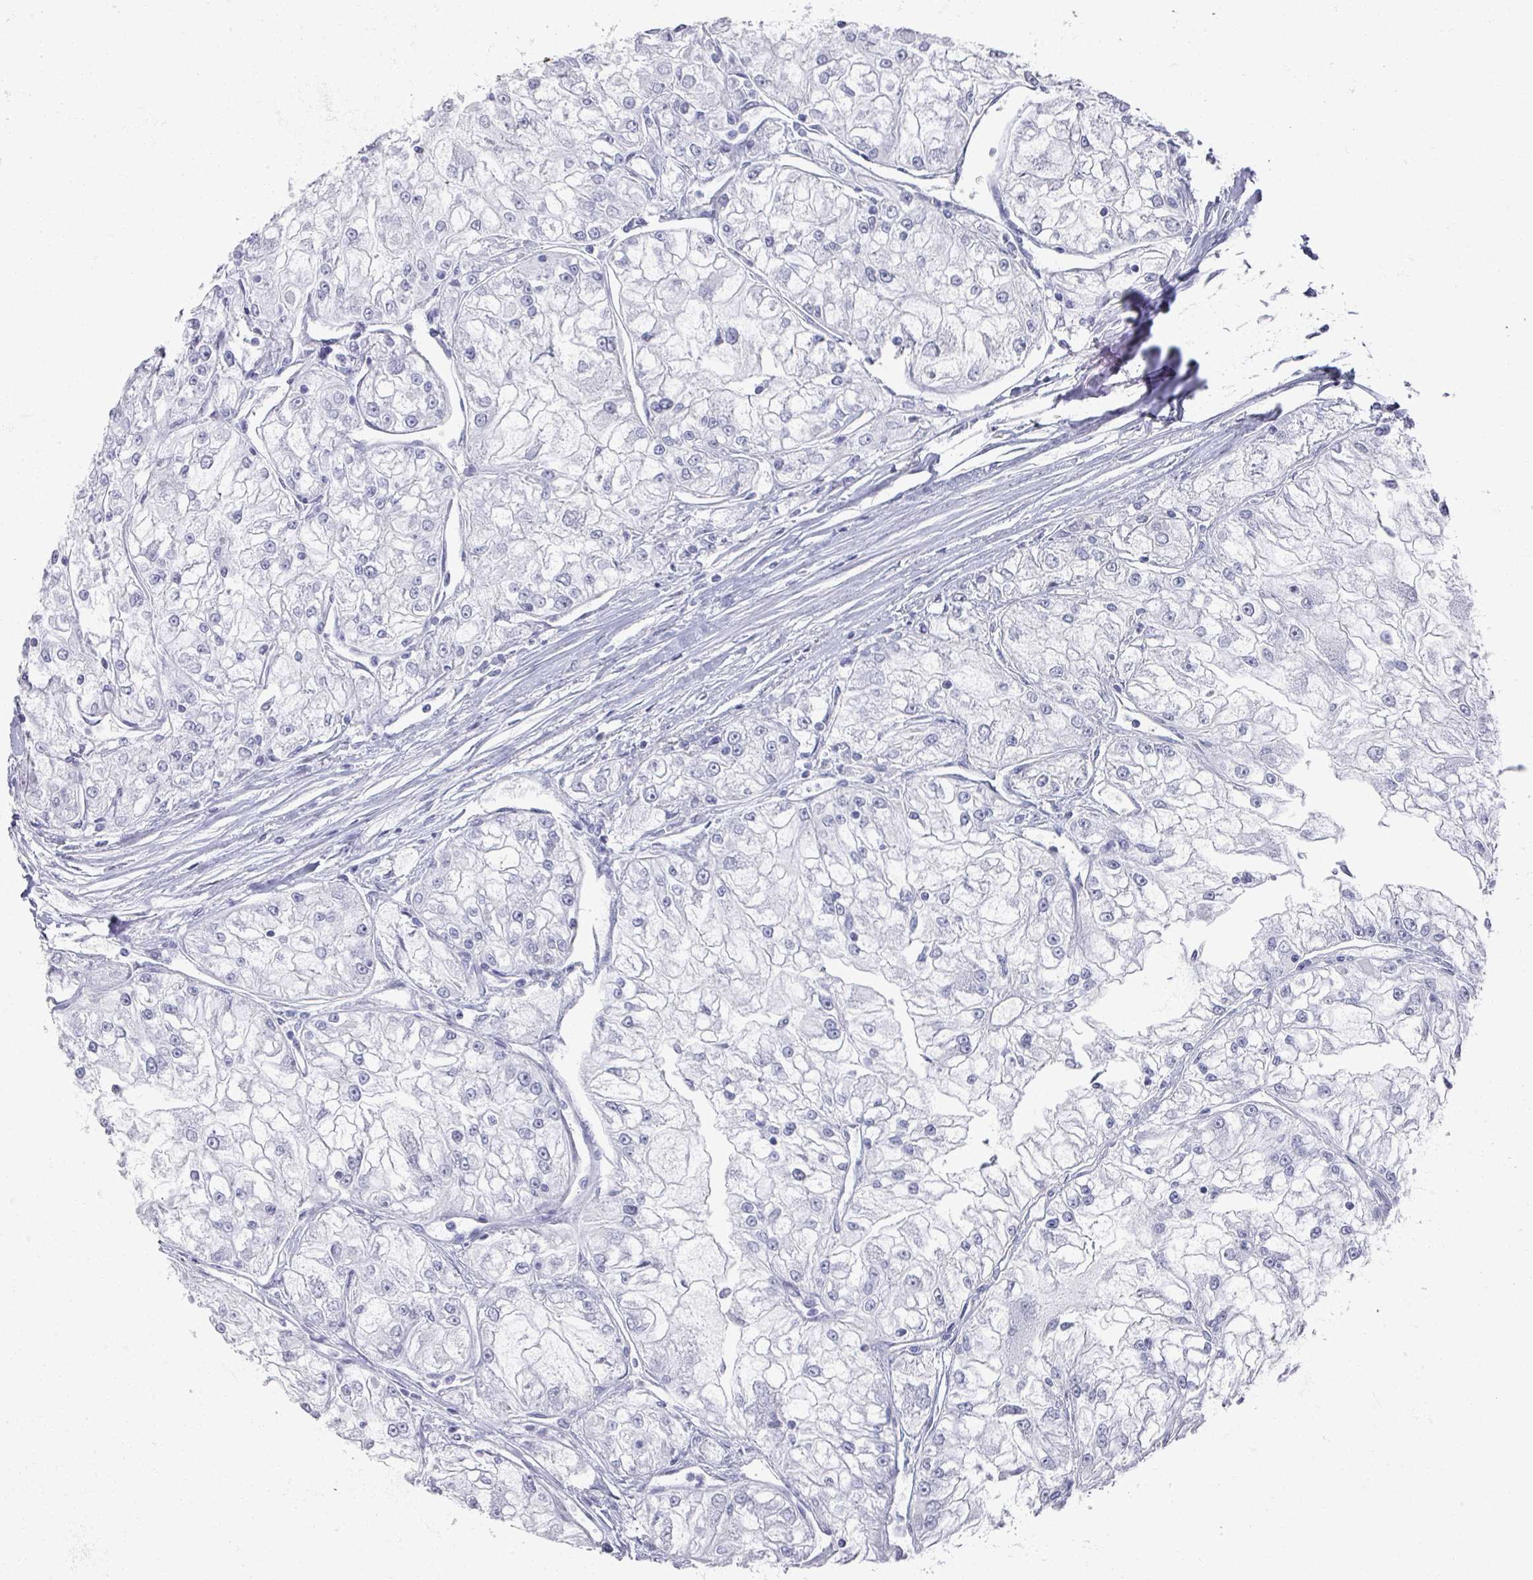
{"staining": {"intensity": "negative", "quantity": "none", "location": "none"}, "tissue": "renal cancer", "cell_type": "Tumor cells", "image_type": "cancer", "snomed": [{"axis": "morphology", "description": "Adenocarcinoma, NOS"}, {"axis": "topography", "description": "Kidney"}], "caption": "Human renal cancer stained for a protein using immunohistochemistry shows no staining in tumor cells.", "gene": "OMG", "patient": {"sex": "female", "age": 72}}